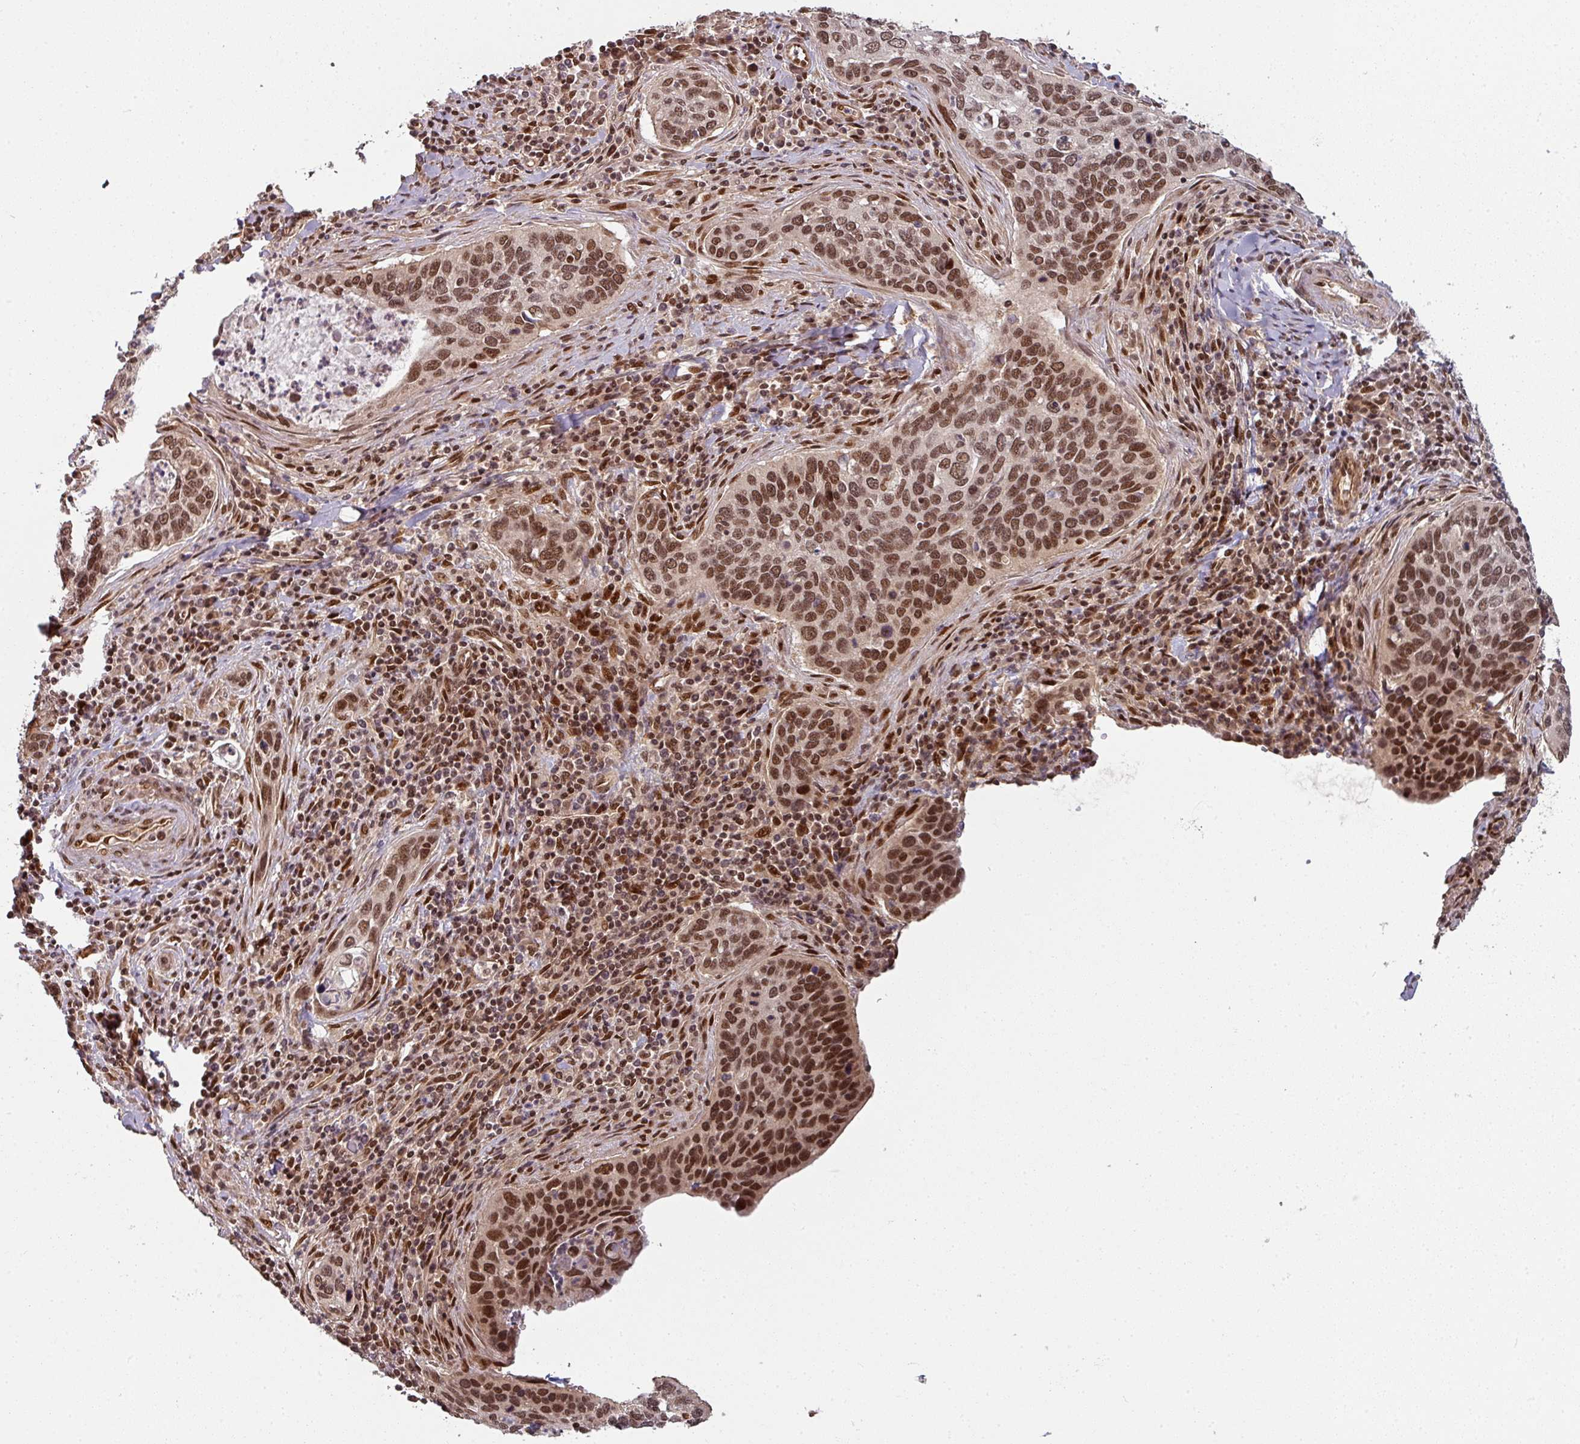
{"staining": {"intensity": "moderate", "quantity": ">75%", "location": "nuclear"}, "tissue": "cervical cancer", "cell_type": "Tumor cells", "image_type": "cancer", "snomed": [{"axis": "morphology", "description": "Squamous cell carcinoma, NOS"}, {"axis": "topography", "description": "Cervix"}], "caption": "Moderate nuclear positivity is present in approximately >75% of tumor cells in squamous cell carcinoma (cervical).", "gene": "SIK3", "patient": {"sex": "female", "age": 53}}